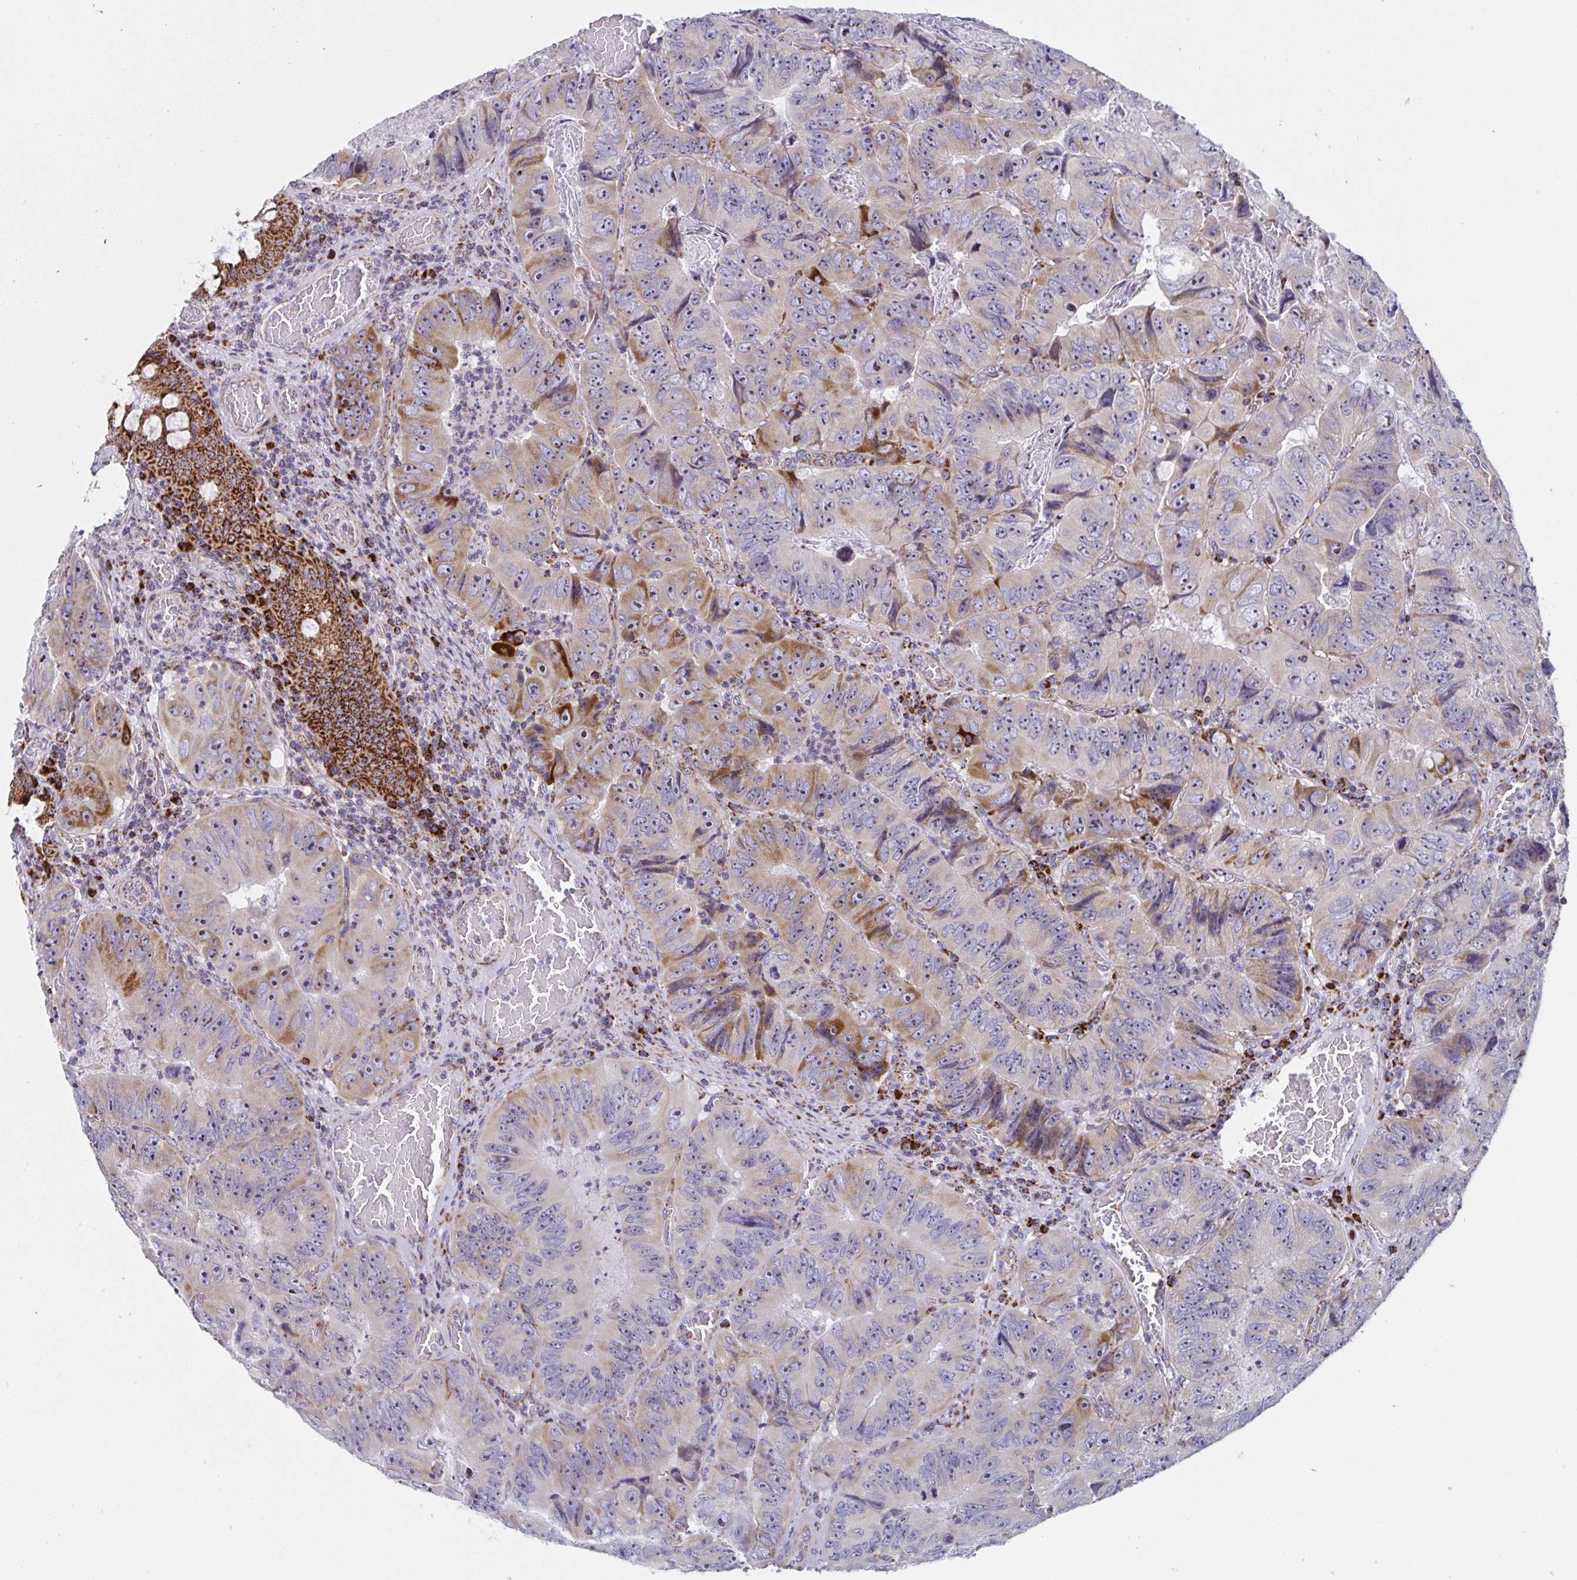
{"staining": {"intensity": "moderate", "quantity": "<25%", "location": "cytoplasmic/membranous"}, "tissue": "colorectal cancer", "cell_type": "Tumor cells", "image_type": "cancer", "snomed": [{"axis": "morphology", "description": "Adenocarcinoma, NOS"}, {"axis": "topography", "description": "Colon"}], "caption": "A brown stain highlights moderate cytoplasmic/membranous staining of a protein in human adenocarcinoma (colorectal) tumor cells.", "gene": "ATP5MJ", "patient": {"sex": "female", "age": 84}}